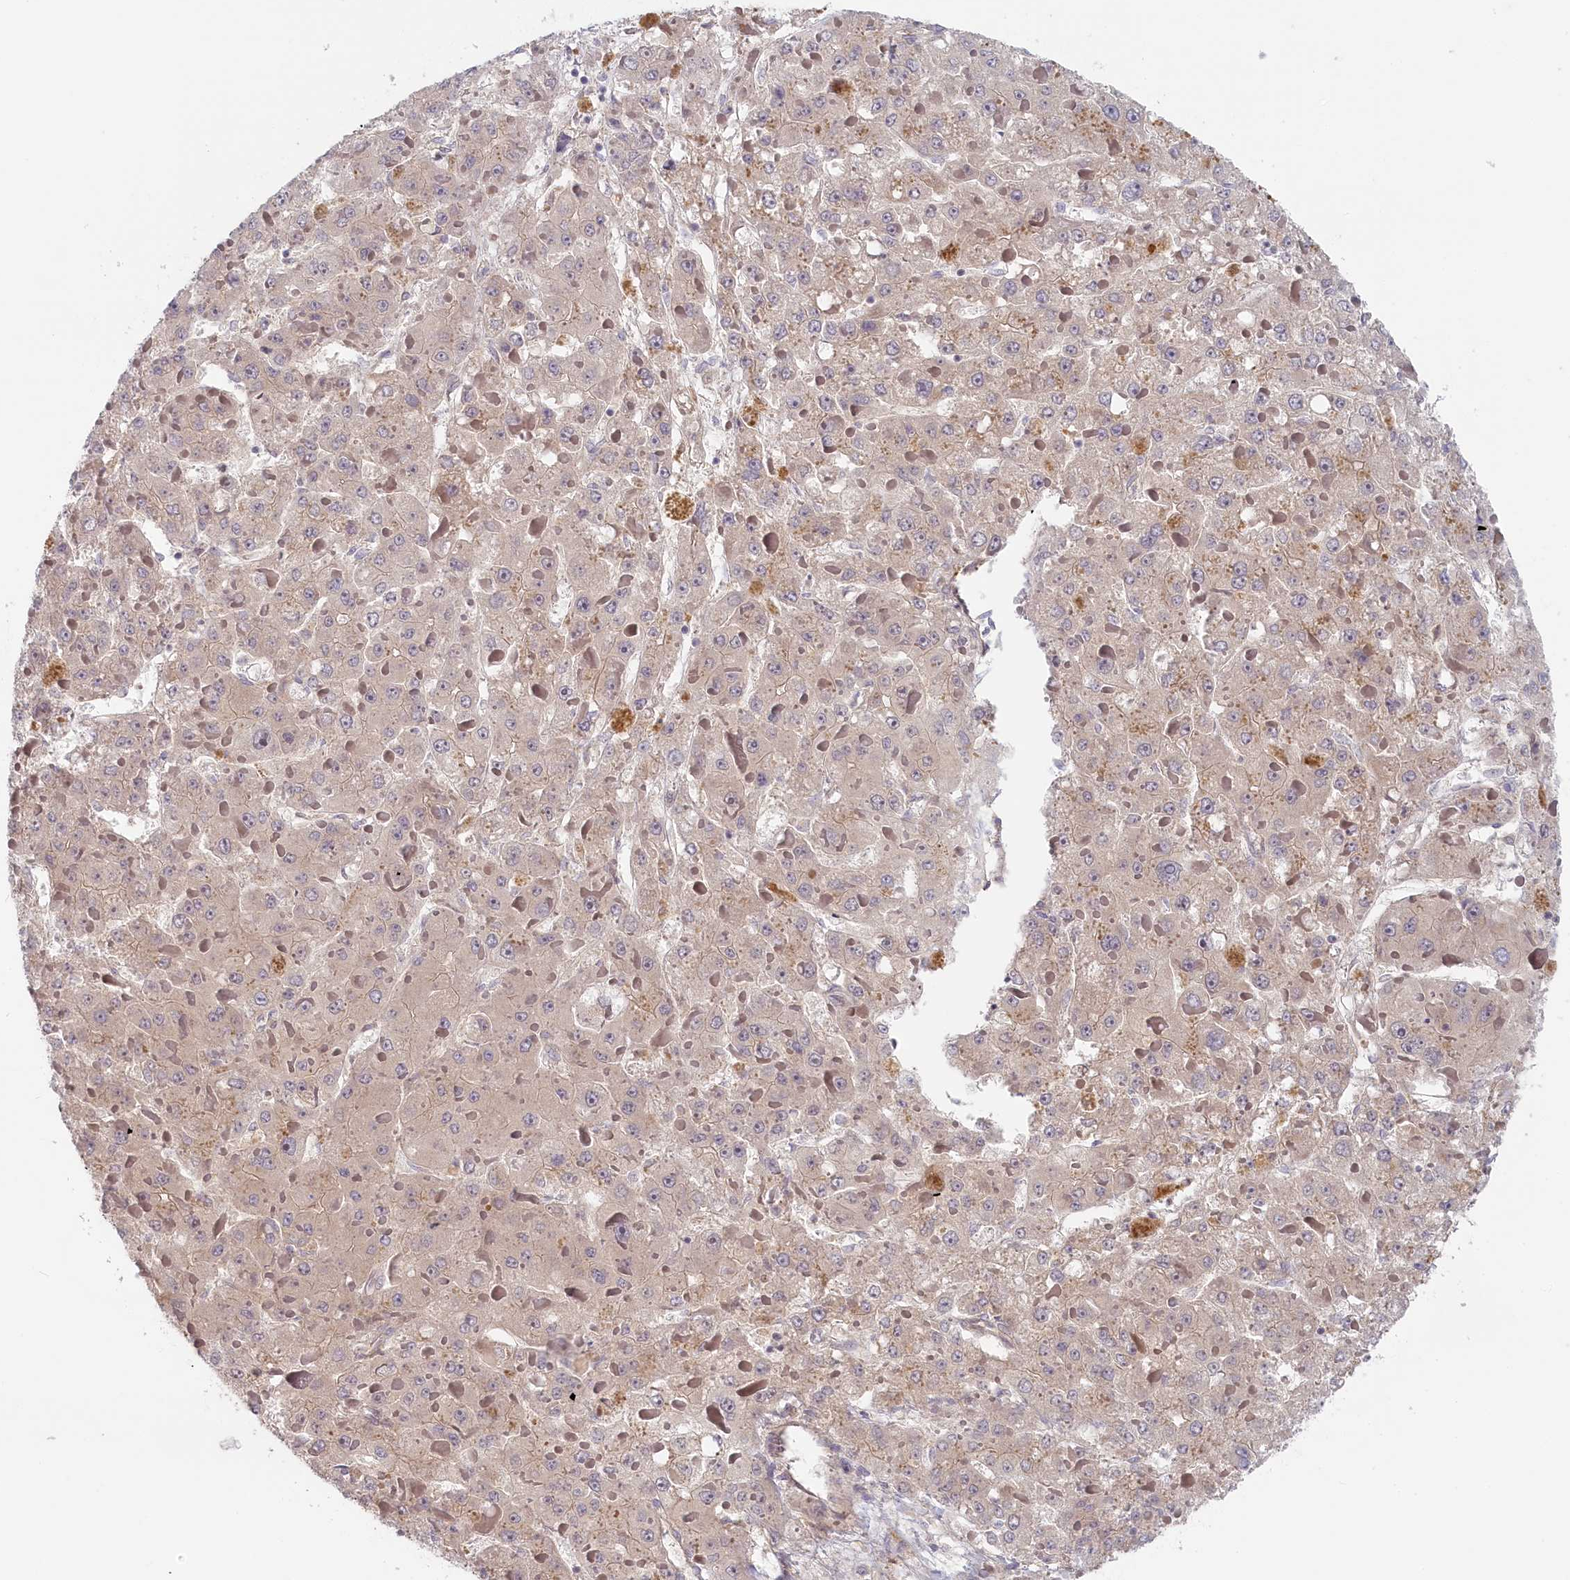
{"staining": {"intensity": "negative", "quantity": "none", "location": "none"}, "tissue": "liver cancer", "cell_type": "Tumor cells", "image_type": "cancer", "snomed": [{"axis": "morphology", "description": "Carcinoma, Hepatocellular, NOS"}, {"axis": "topography", "description": "Liver"}], "caption": "High magnification brightfield microscopy of liver cancer (hepatocellular carcinoma) stained with DAB (3,3'-diaminobenzidine) (brown) and counterstained with hematoxylin (blue): tumor cells show no significant staining.", "gene": "STX16", "patient": {"sex": "female", "age": 73}}